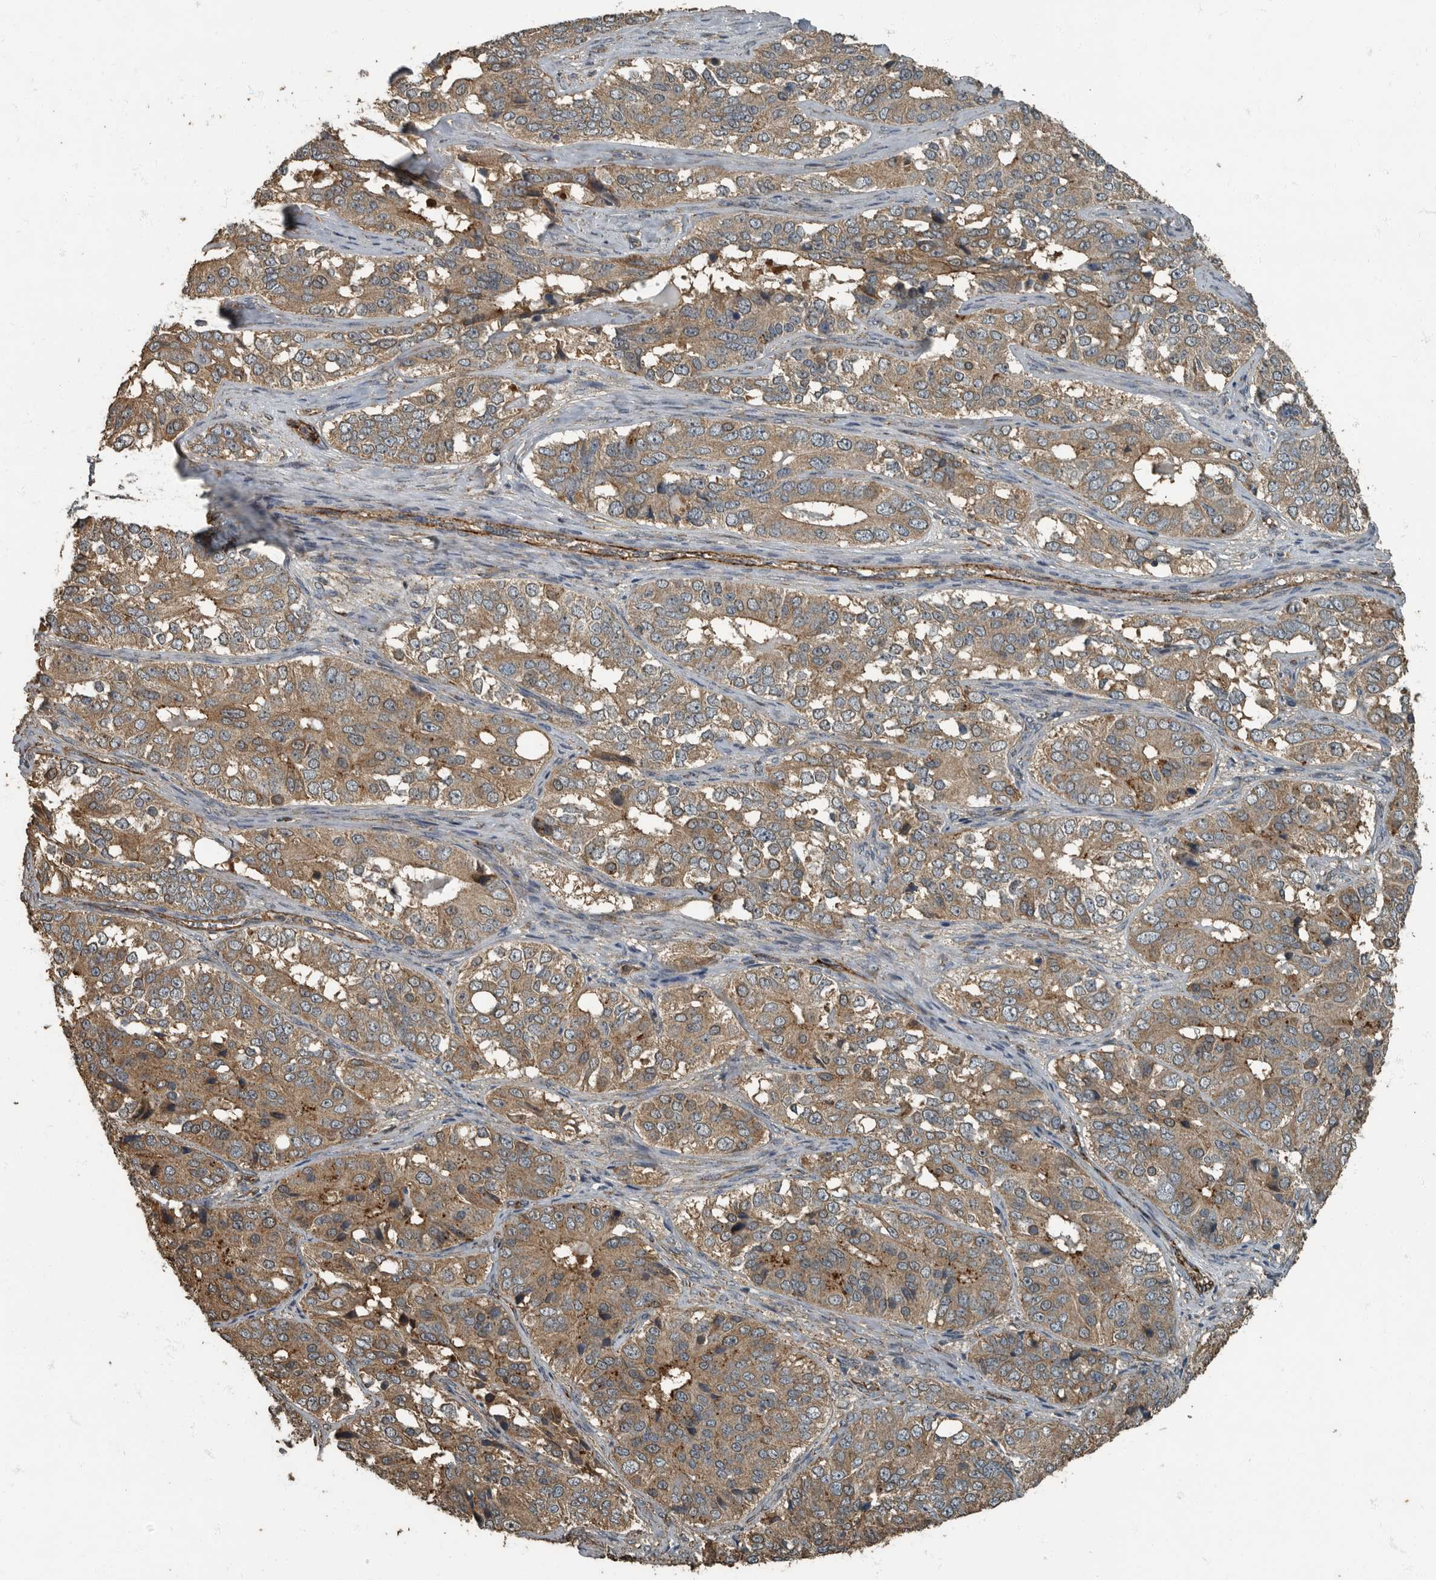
{"staining": {"intensity": "moderate", "quantity": ">75%", "location": "cytoplasmic/membranous"}, "tissue": "ovarian cancer", "cell_type": "Tumor cells", "image_type": "cancer", "snomed": [{"axis": "morphology", "description": "Carcinoma, endometroid"}, {"axis": "topography", "description": "Ovary"}], "caption": "Protein staining displays moderate cytoplasmic/membranous expression in about >75% of tumor cells in endometroid carcinoma (ovarian). The staining was performed using DAB to visualize the protein expression in brown, while the nuclei were stained in blue with hematoxylin (Magnification: 20x).", "gene": "IL15RA", "patient": {"sex": "female", "age": 51}}